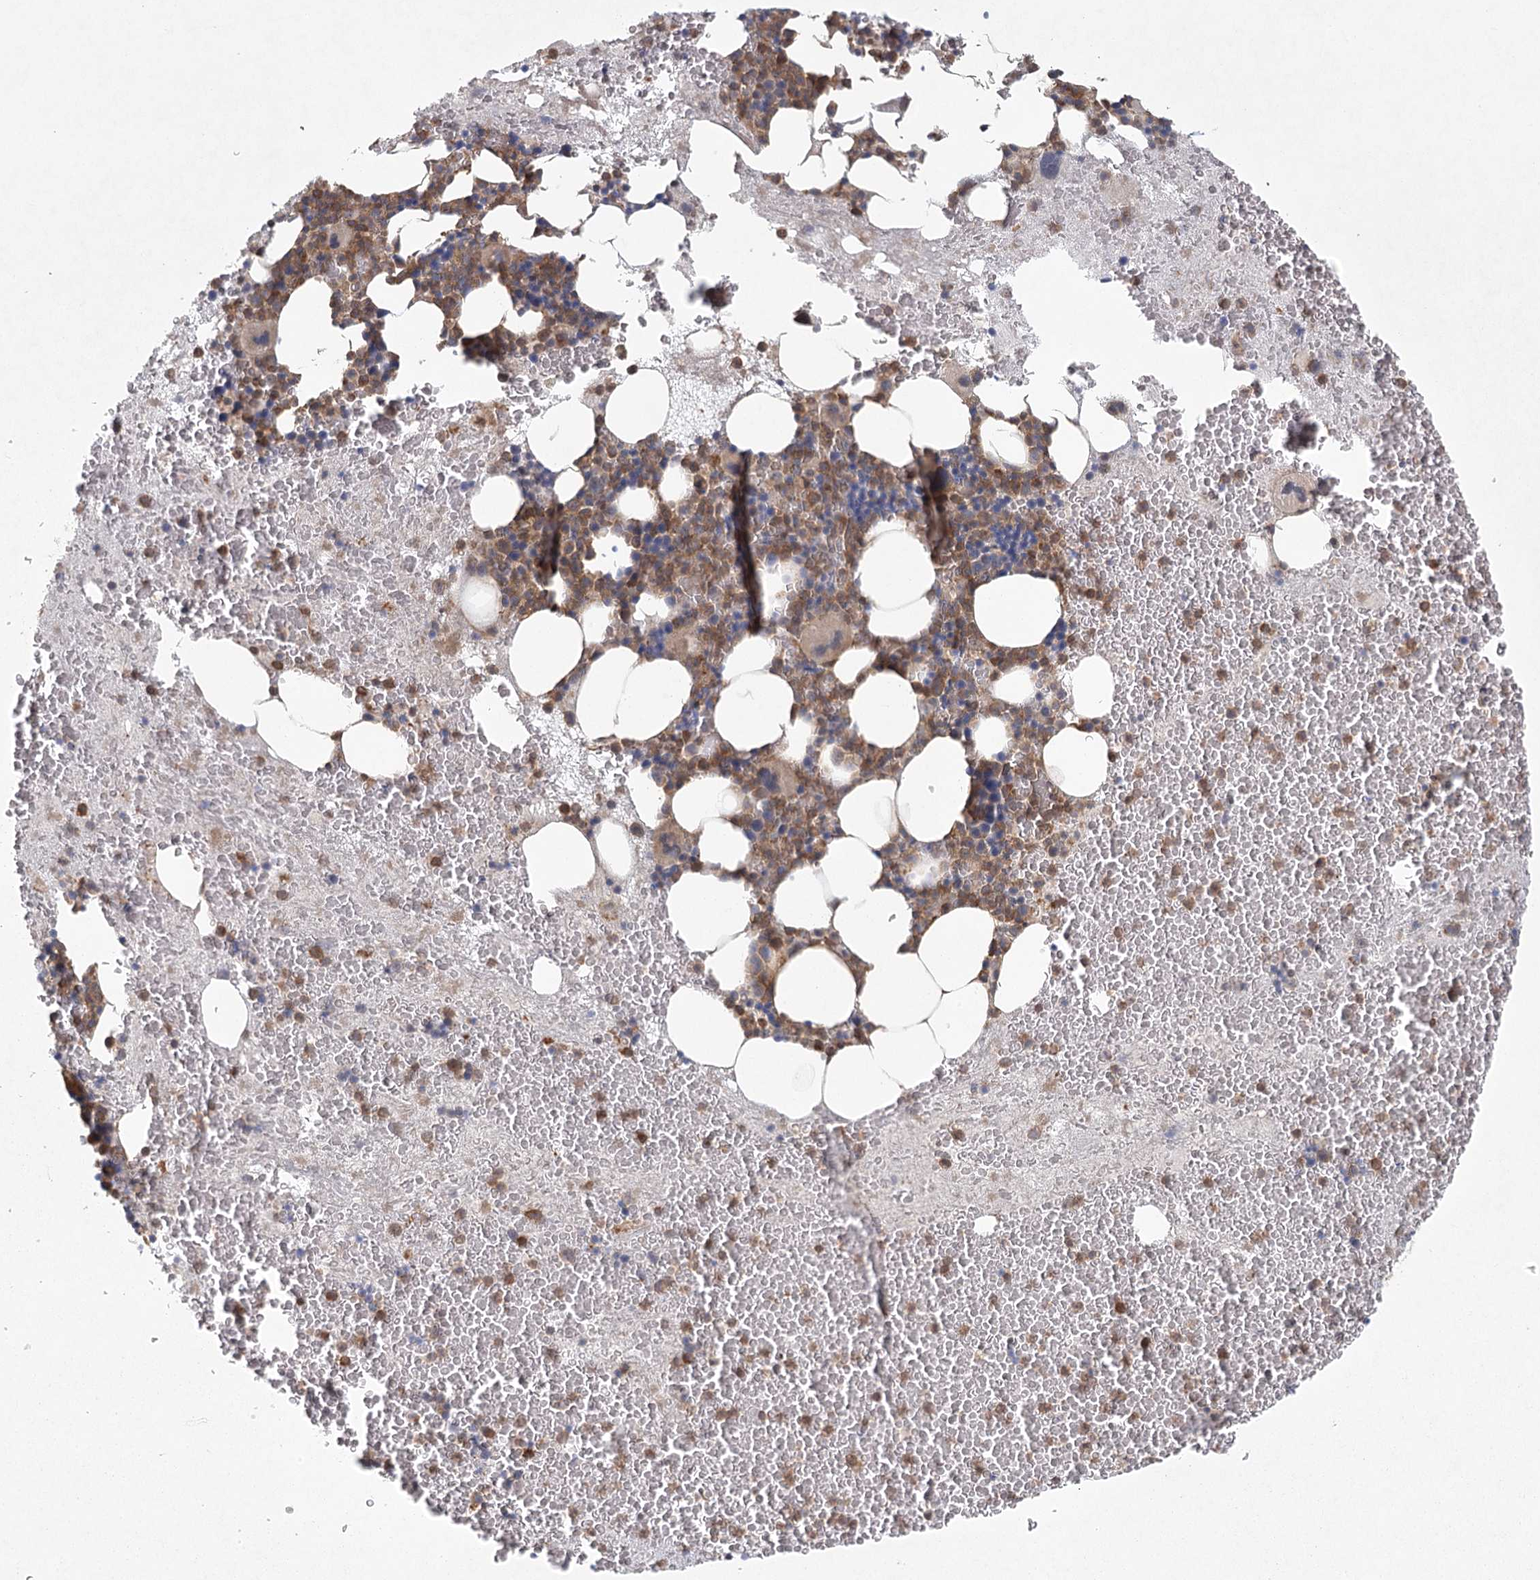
{"staining": {"intensity": "moderate", "quantity": "25%-75%", "location": "cytoplasmic/membranous"}, "tissue": "bone marrow", "cell_type": "Hematopoietic cells", "image_type": "normal", "snomed": [{"axis": "morphology", "description": "Normal tissue, NOS"}, {"axis": "topography", "description": "Bone marrow"}], "caption": "Approximately 25%-75% of hematopoietic cells in unremarkable human bone marrow demonstrate moderate cytoplasmic/membranous protein positivity as visualized by brown immunohistochemical staining.", "gene": "PLEKHA7", "patient": {"sex": "male", "age": 36}}